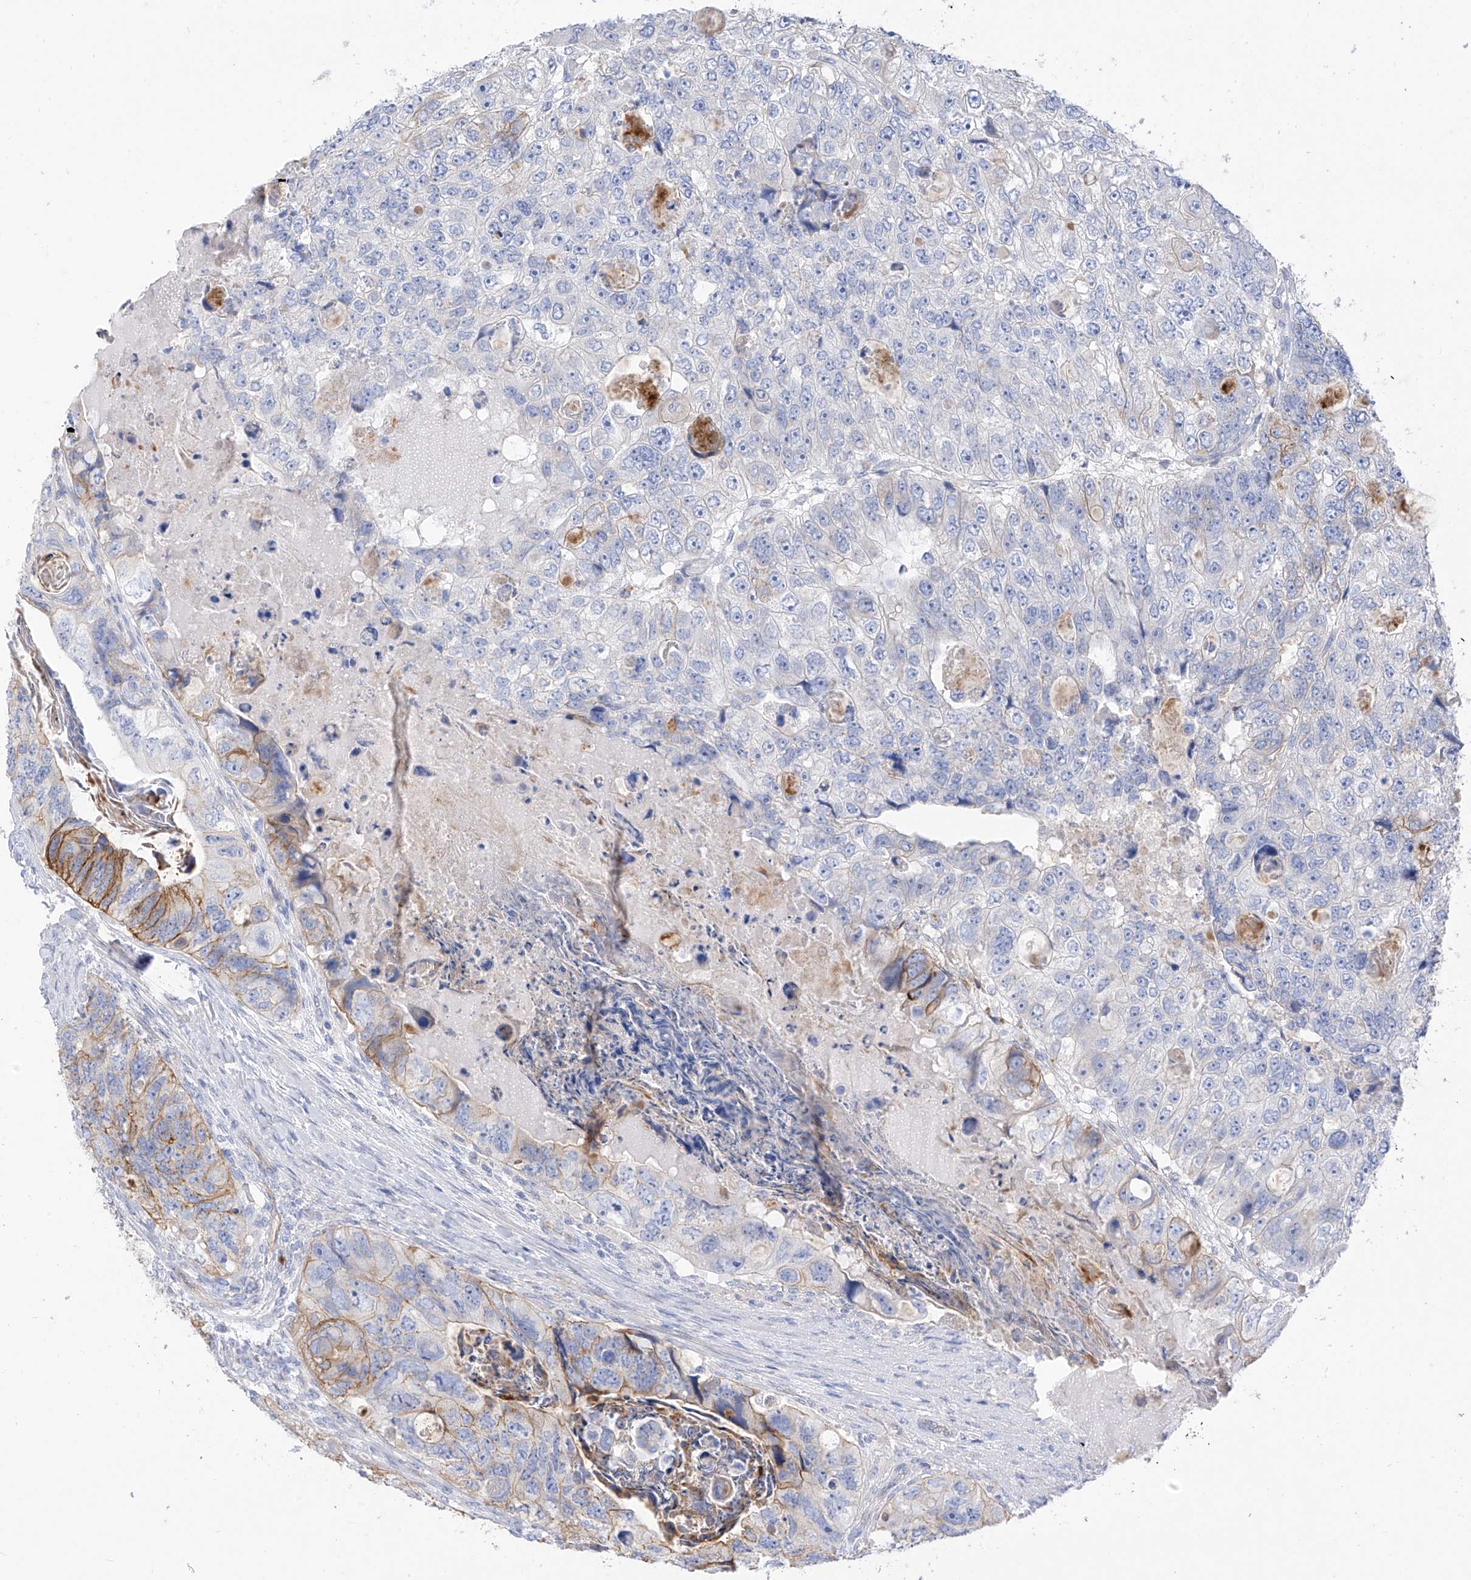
{"staining": {"intensity": "moderate", "quantity": "<25%", "location": "cytoplasmic/membranous"}, "tissue": "colorectal cancer", "cell_type": "Tumor cells", "image_type": "cancer", "snomed": [{"axis": "morphology", "description": "Adenocarcinoma, NOS"}, {"axis": "topography", "description": "Rectum"}], "caption": "Immunohistochemistry (IHC) (DAB (3,3'-diaminobenzidine)) staining of human colorectal cancer (adenocarcinoma) displays moderate cytoplasmic/membranous protein staining in about <25% of tumor cells.", "gene": "ITGA9", "patient": {"sex": "male", "age": 59}}